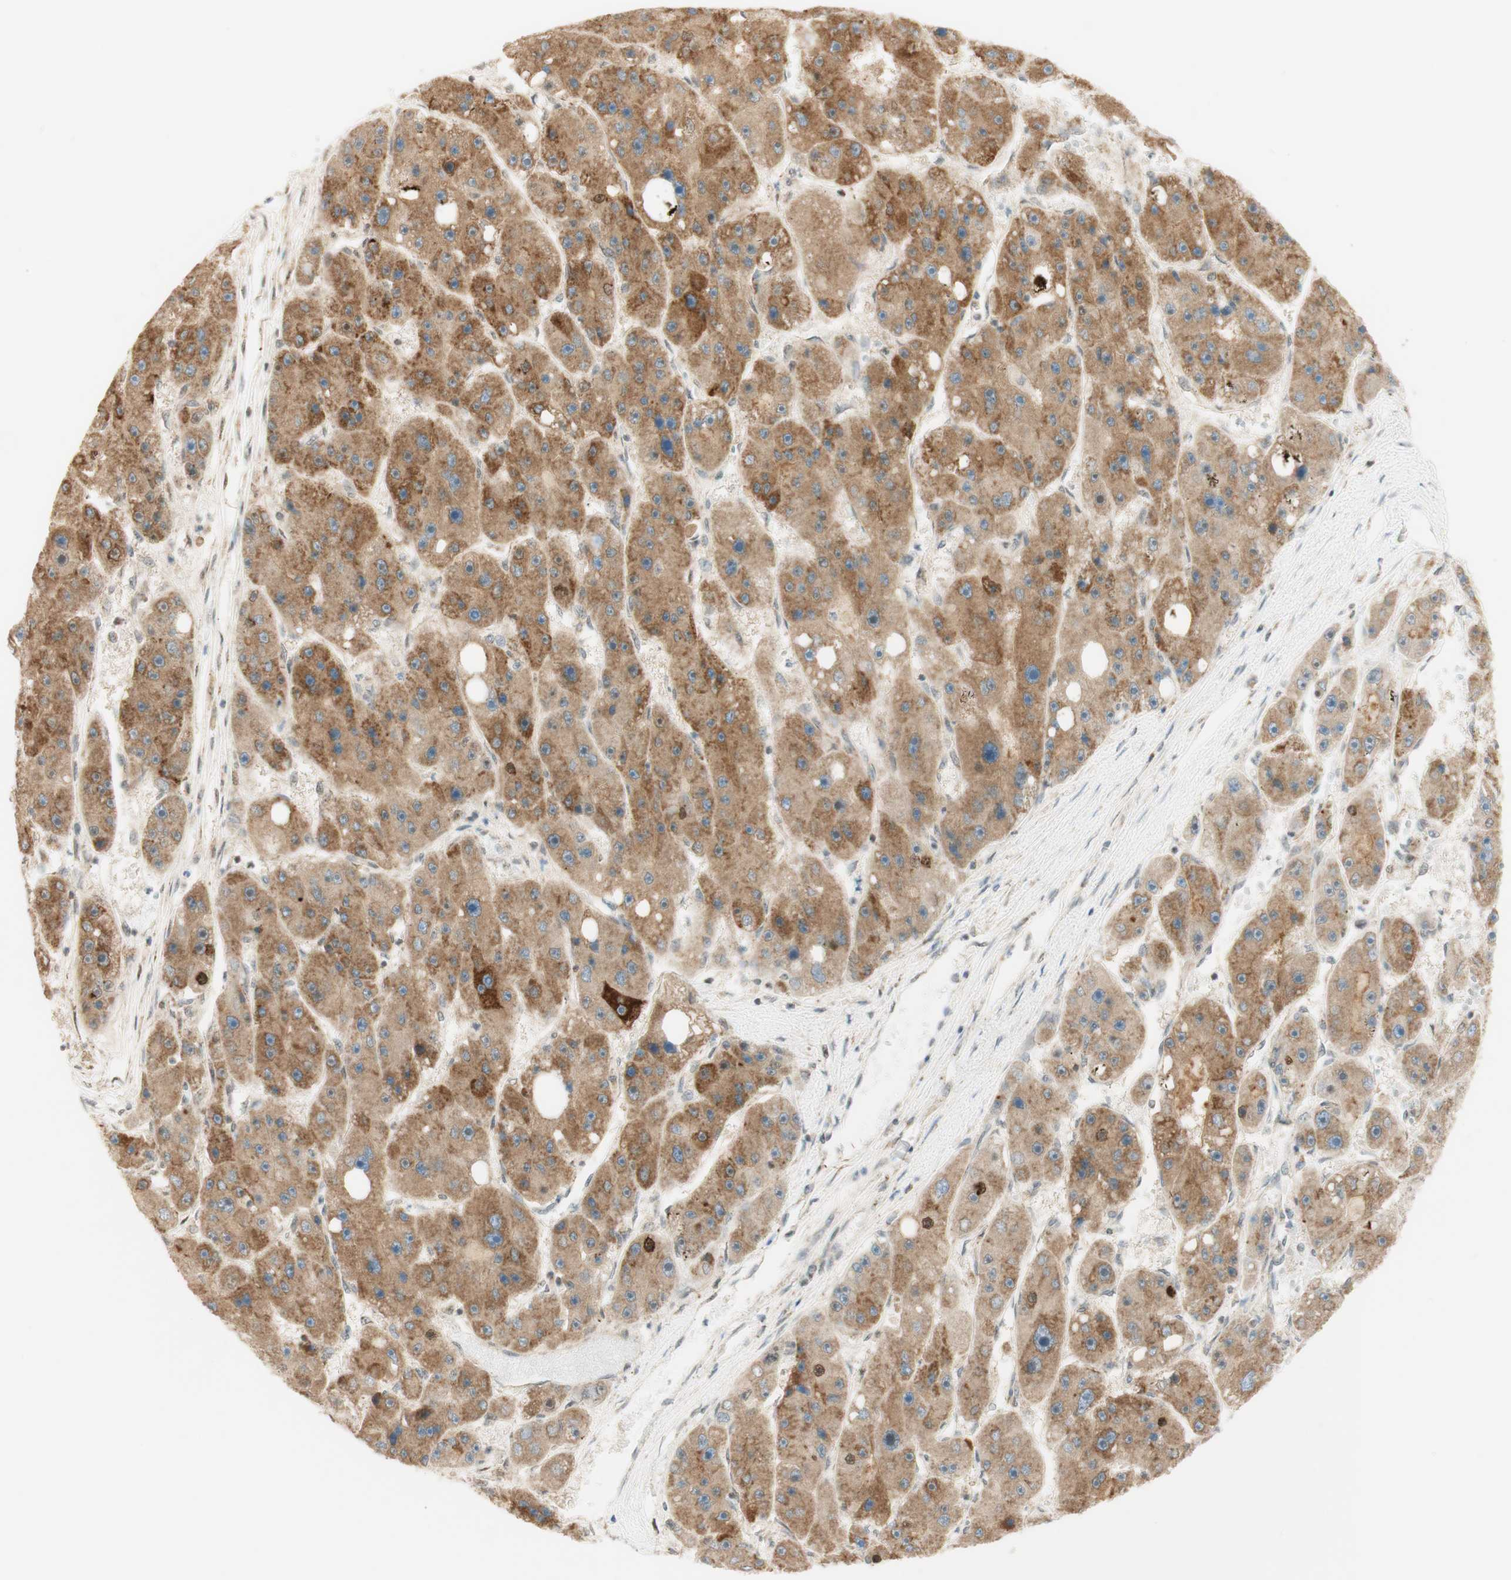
{"staining": {"intensity": "moderate", "quantity": ">75%", "location": "cytoplasmic/membranous"}, "tissue": "liver cancer", "cell_type": "Tumor cells", "image_type": "cancer", "snomed": [{"axis": "morphology", "description": "Carcinoma, Hepatocellular, NOS"}, {"axis": "topography", "description": "Liver"}], "caption": "A high-resolution image shows immunohistochemistry staining of liver cancer (hepatocellular carcinoma), which reveals moderate cytoplasmic/membranous staining in about >75% of tumor cells. (Stains: DAB in brown, nuclei in blue, Microscopy: brightfield microscopy at high magnification).", "gene": "ZNF782", "patient": {"sex": "female", "age": 61}}